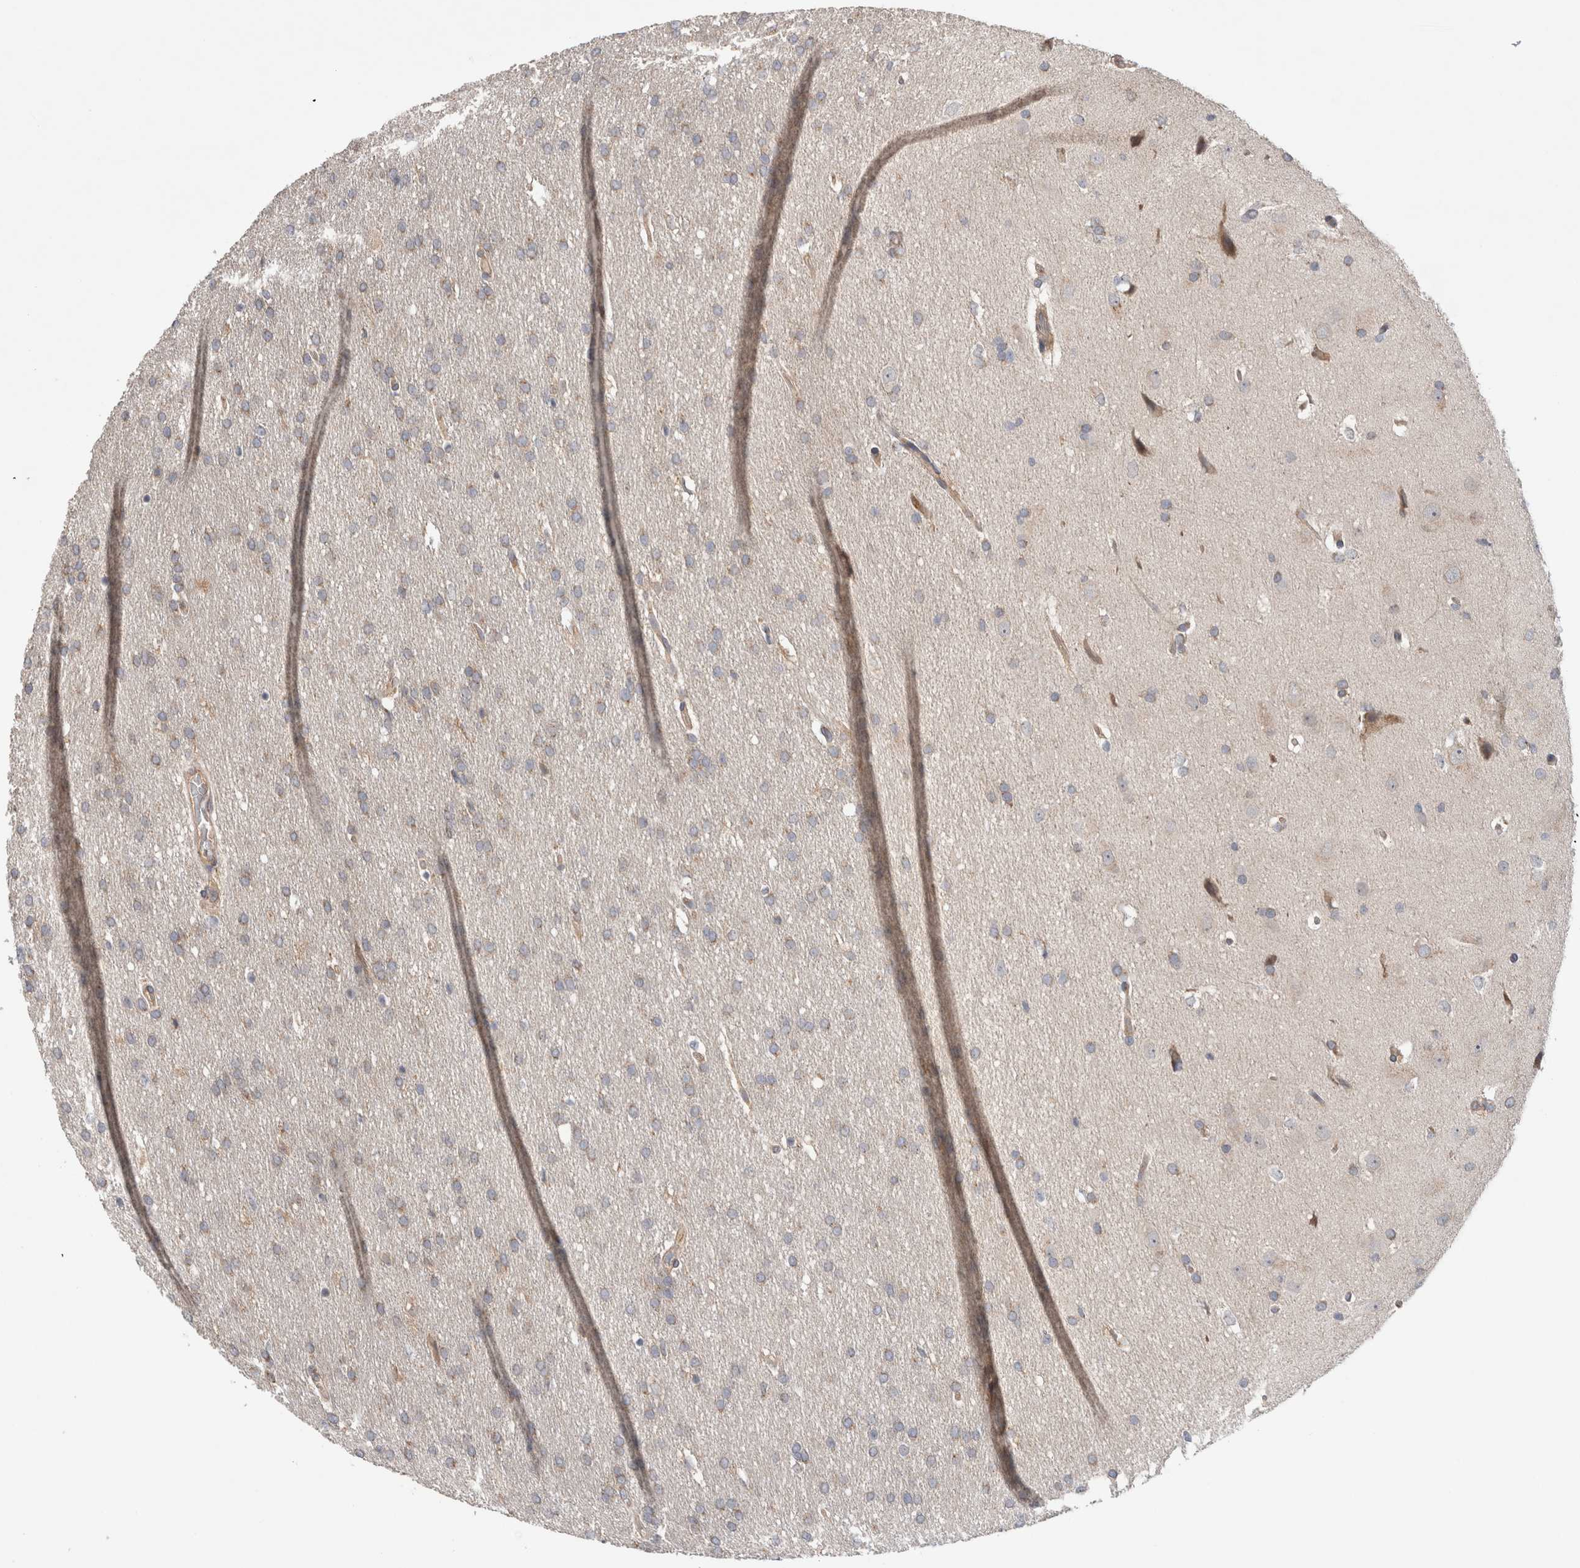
{"staining": {"intensity": "weak", "quantity": ">75%", "location": "cytoplasmic/membranous"}, "tissue": "glioma", "cell_type": "Tumor cells", "image_type": "cancer", "snomed": [{"axis": "morphology", "description": "Glioma, malignant, Low grade"}, {"axis": "topography", "description": "Brain"}], "caption": "Immunohistochemical staining of human glioma demonstrates weak cytoplasmic/membranous protein expression in about >75% of tumor cells.", "gene": "TRIM5", "patient": {"sex": "female", "age": 37}}